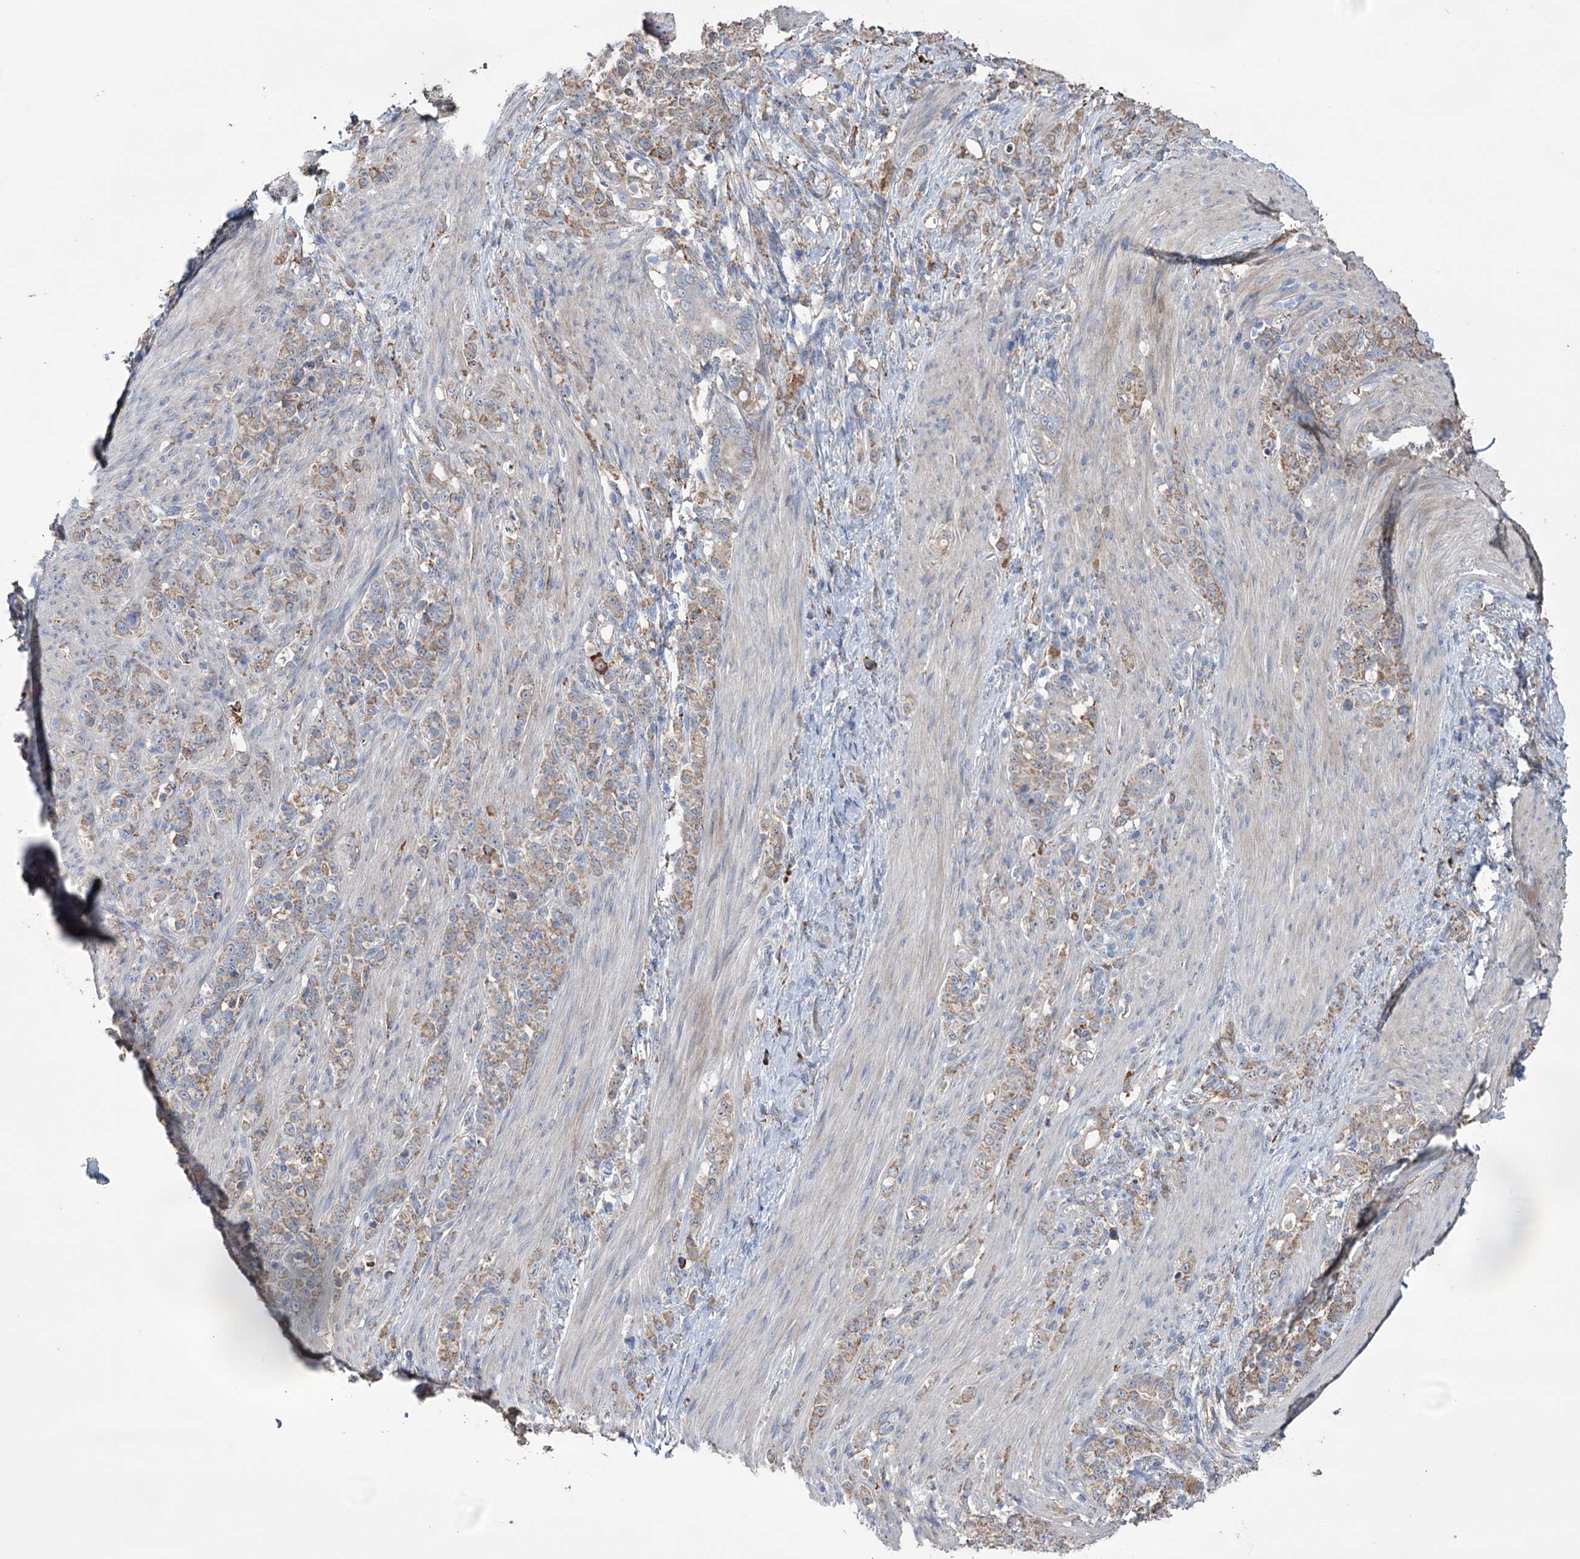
{"staining": {"intensity": "moderate", "quantity": "25%-75%", "location": "cytoplasmic/membranous"}, "tissue": "stomach cancer", "cell_type": "Tumor cells", "image_type": "cancer", "snomed": [{"axis": "morphology", "description": "Adenocarcinoma, NOS"}, {"axis": "topography", "description": "Stomach"}], "caption": "This micrograph displays stomach adenocarcinoma stained with immunohistochemistry (IHC) to label a protein in brown. The cytoplasmic/membranous of tumor cells show moderate positivity for the protein. Nuclei are counter-stained blue.", "gene": "TRIM71", "patient": {"sex": "female", "age": 79}}